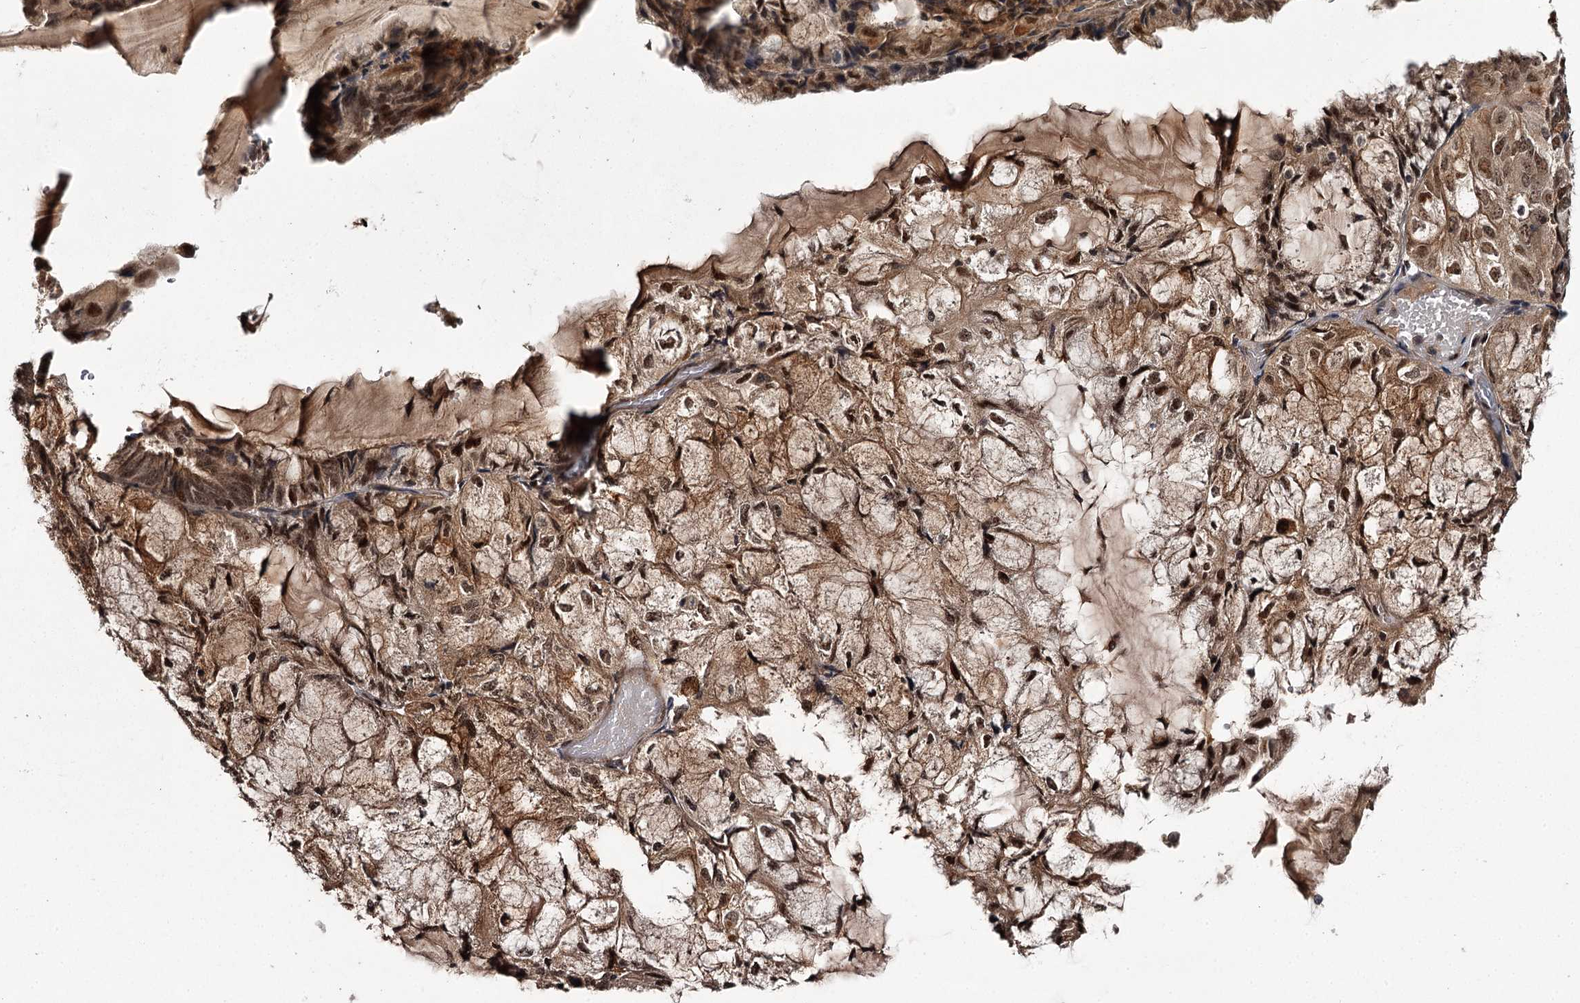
{"staining": {"intensity": "moderate", "quantity": ">75%", "location": "cytoplasmic/membranous,nuclear"}, "tissue": "endometrial cancer", "cell_type": "Tumor cells", "image_type": "cancer", "snomed": [{"axis": "morphology", "description": "Adenocarcinoma, NOS"}, {"axis": "topography", "description": "Endometrium"}], "caption": "High-magnification brightfield microscopy of endometrial cancer (adenocarcinoma) stained with DAB (brown) and counterstained with hematoxylin (blue). tumor cells exhibit moderate cytoplasmic/membranous and nuclear staining is identified in about>75% of cells. (DAB (3,3'-diaminobenzidine) IHC, brown staining for protein, blue staining for nuclei).", "gene": "MAML3", "patient": {"sex": "female", "age": 81}}